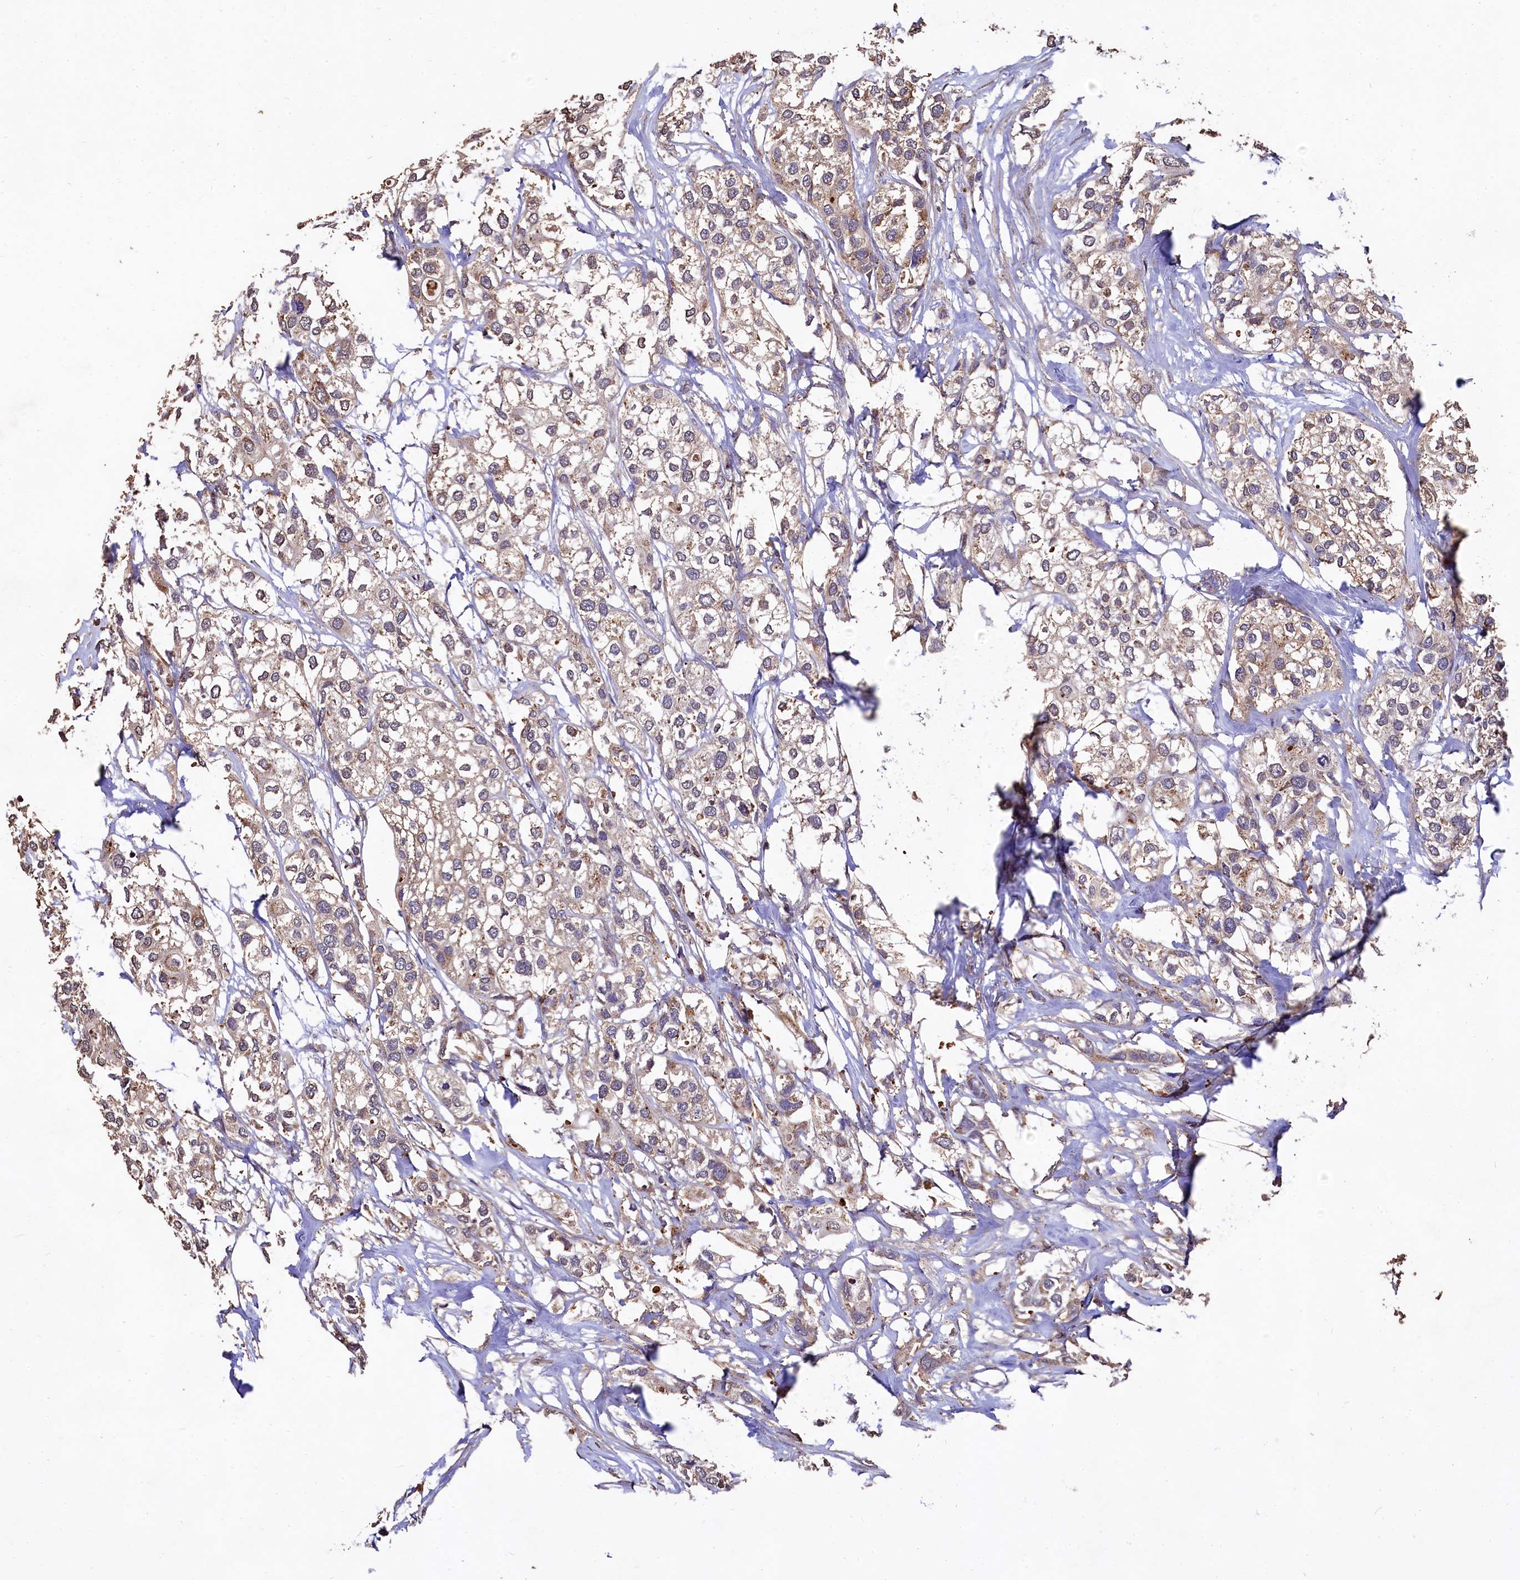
{"staining": {"intensity": "weak", "quantity": ">75%", "location": "cytoplasmic/membranous"}, "tissue": "urothelial cancer", "cell_type": "Tumor cells", "image_type": "cancer", "snomed": [{"axis": "morphology", "description": "Urothelial carcinoma, High grade"}, {"axis": "topography", "description": "Urinary bladder"}], "caption": "Immunohistochemical staining of human high-grade urothelial carcinoma displays low levels of weak cytoplasmic/membranous protein staining in approximately >75% of tumor cells.", "gene": "LSM4", "patient": {"sex": "male", "age": 64}}